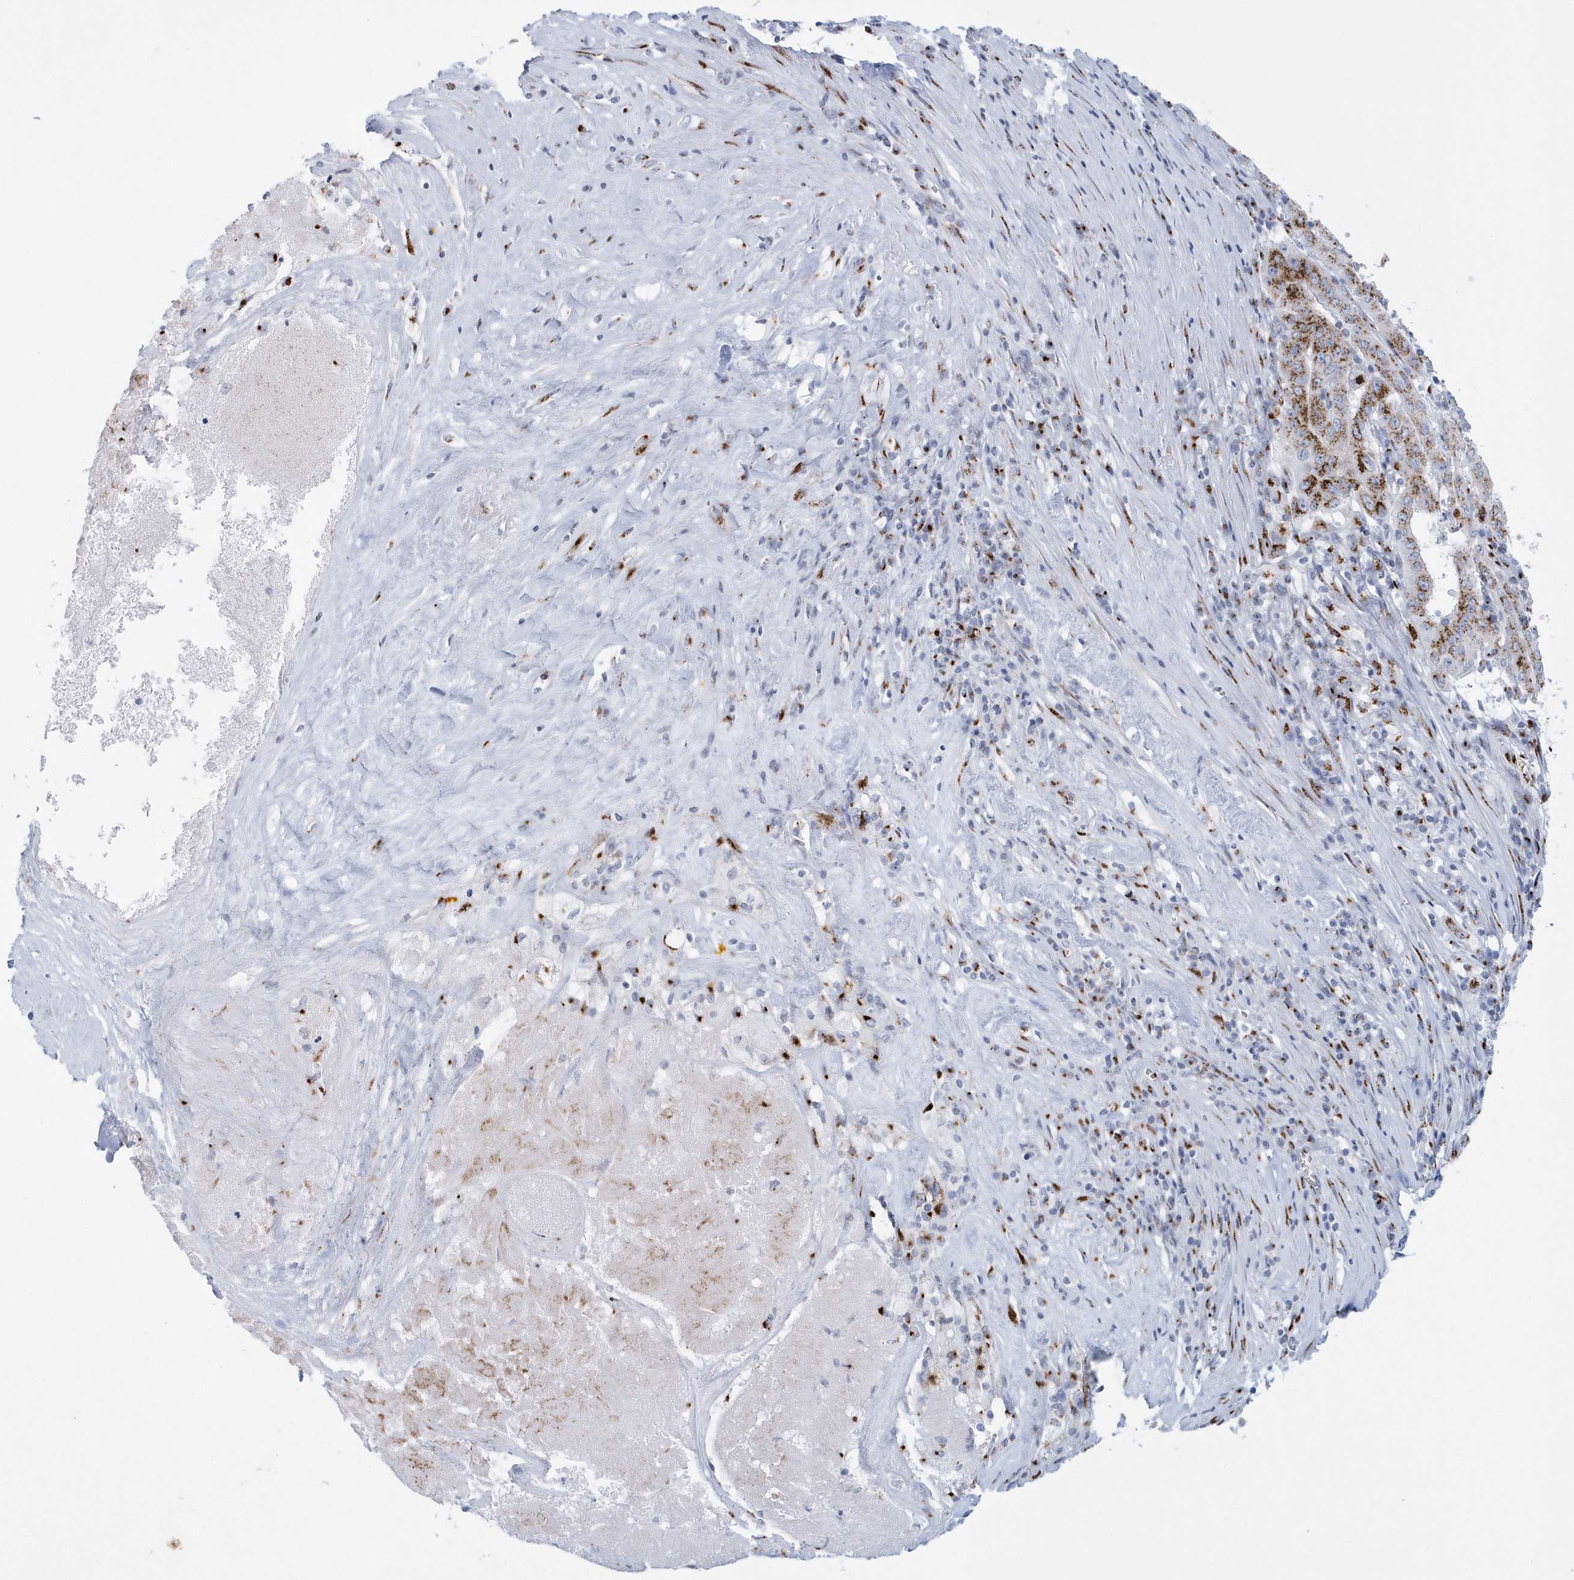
{"staining": {"intensity": "moderate", "quantity": ">75%", "location": "cytoplasmic/membranous"}, "tissue": "pancreatic cancer", "cell_type": "Tumor cells", "image_type": "cancer", "snomed": [{"axis": "morphology", "description": "Adenocarcinoma, NOS"}, {"axis": "topography", "description": "Pancreas"}], "caption": "High-power microscopy captured an immunohistochemistry (IHC) micrograph of pancreatic adenocarcinoma, revealing moderate cytoplasmic/membranous expression in approximately >75% of tumor cells.", "gene": "SLX9", "patient": {"sex": "male", "age": 63}}